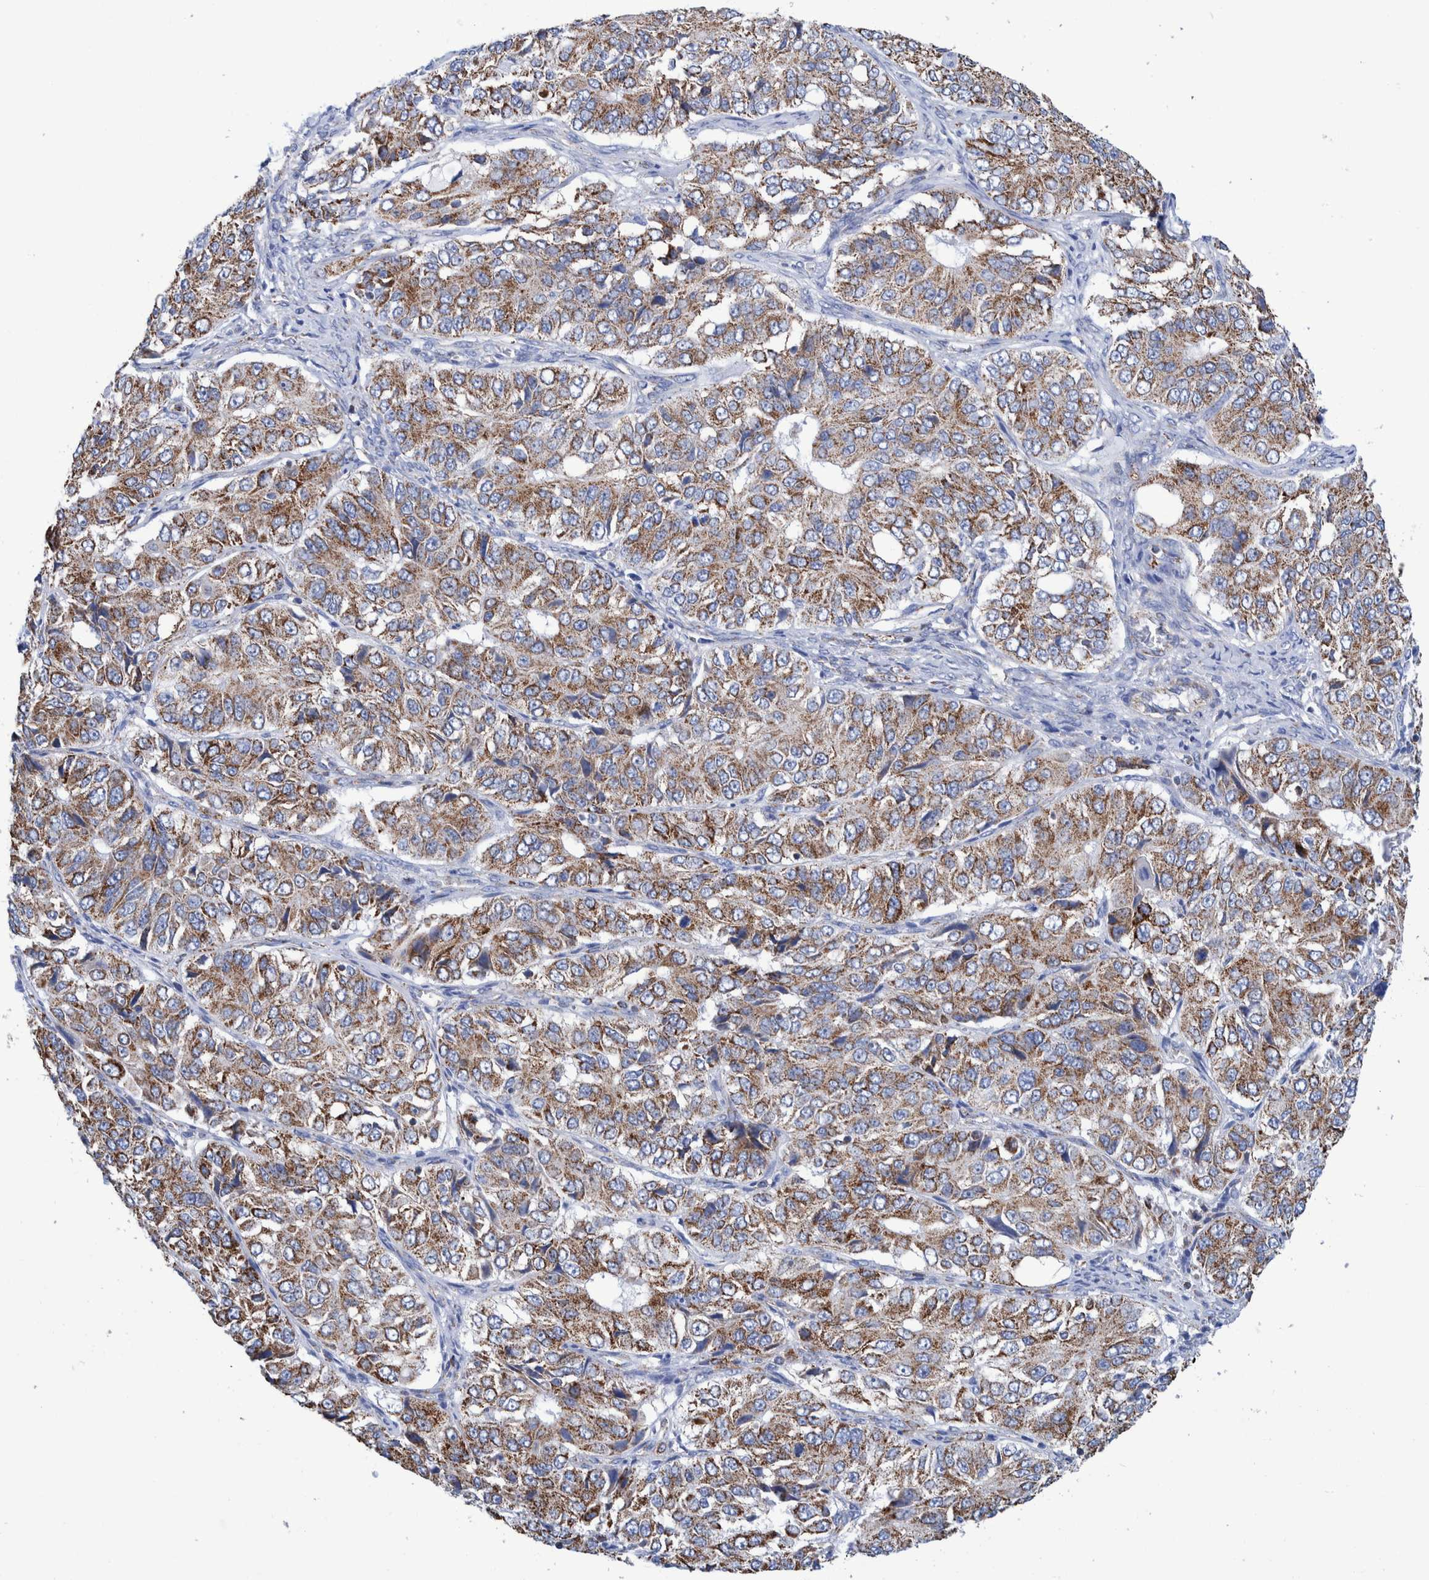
{"staining": {"intensity": "moderate", "quantity": ">75%", "location": "cytoplasmic/membranous"}, "tissue": "ovarian cancer", "cell_type": "Tumor cells", "image_type": "cancer", "snomed": [{"axis": "morphology", "description": "Carcinoma, endometroid"}, {"axis": "topography", "description": "Ovary"}], "caption": "Immunohistochemistry (IHC) (DAB) staining of endometroid carcinoma (ovarian) shows moderate cytoplasmic/membranous protein expression in about >75% of tumor cells.", "gene": "DECR1", "patient": {"sex": "female", "age": 51}}